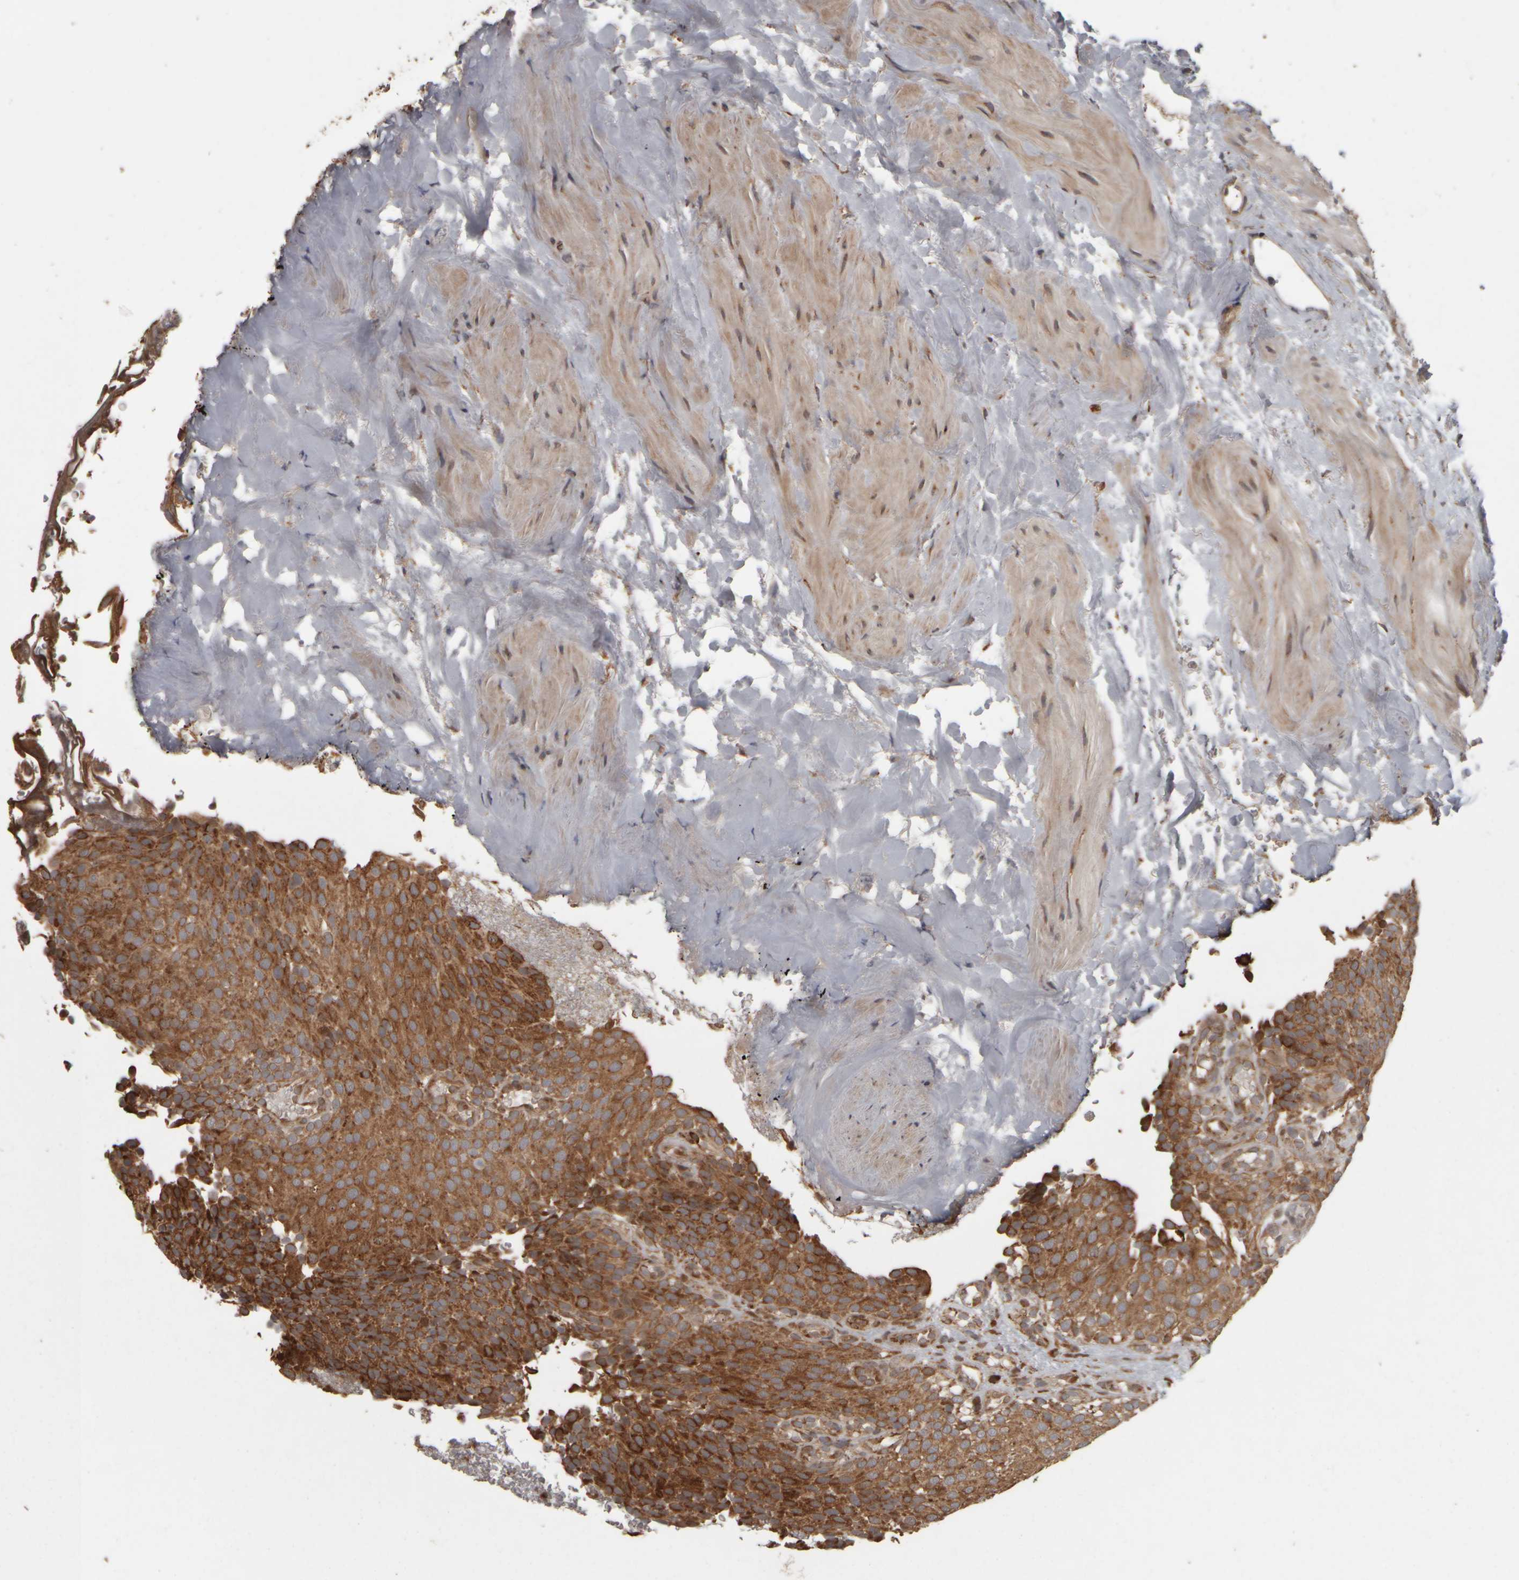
{"staining": {"intensity": "strong", "quantity": ">75%", "location": "cytoplasmic/membranous"}, "tissue": "urothelial cancer", "cell_type": "Tumor cells", "image_type": "cancer", "snomed": [{"axis": "morphology", "description": "Urothelial carcinoma, Low grade"}, {"axis": "topography", "description": "Urinary bladder"}], "caption": "Immunohistochemistry (IHC) image of low-grade urothelial carcinoma stained for a protein (brown), which reveals high levels of strong cytoplasmic/membranous staining in approximately >75% of tumor cells.", "gene": "AGBL3", "patient": {"sex": "male", "age": 78}}